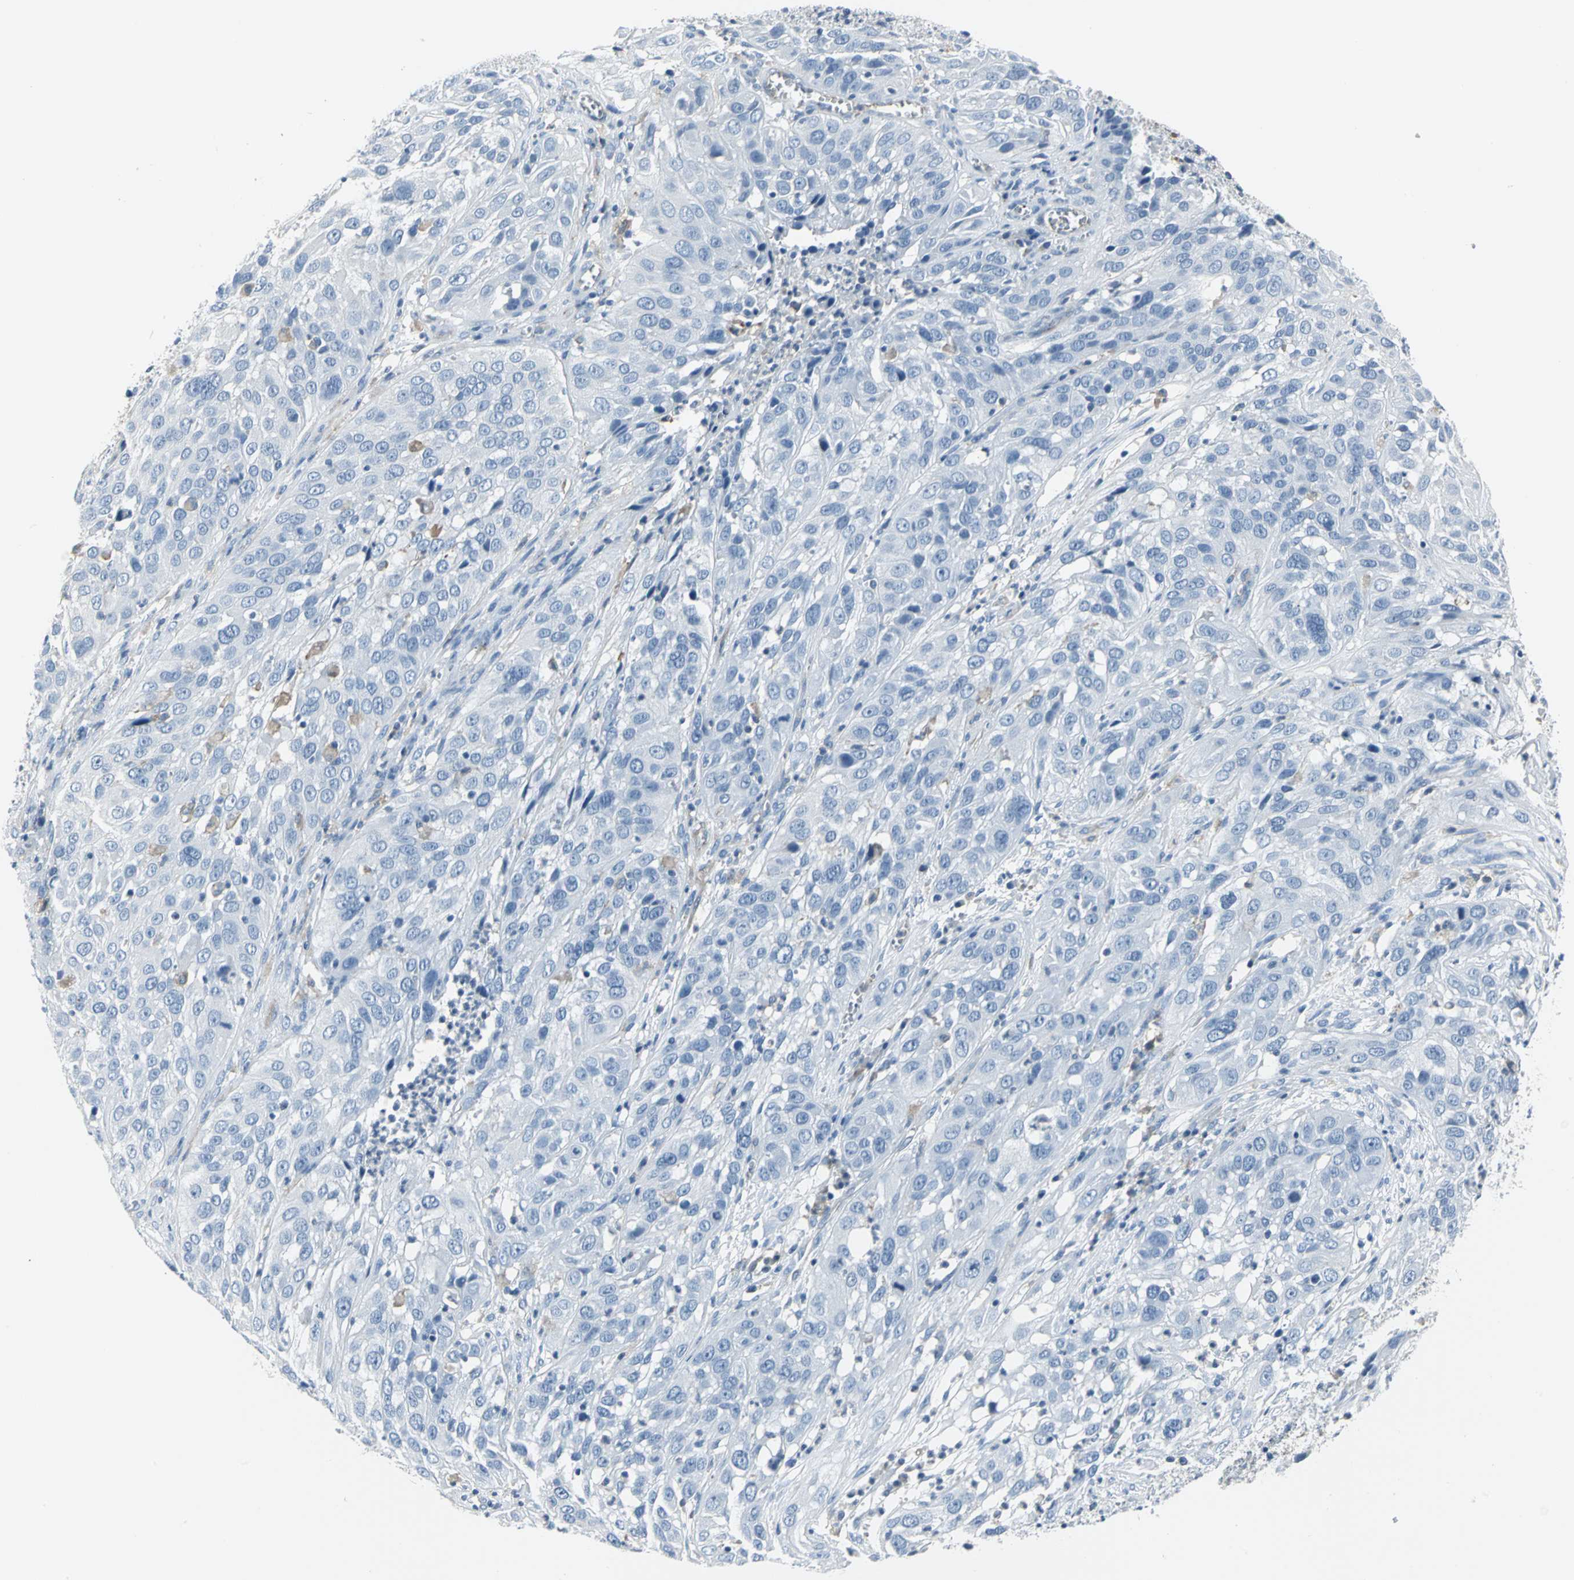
{"staining": {"intensity": "negative", "quantity": "none", "location": "none"}, "tissue": "cervical cancer", "cell_type": "Tumor cells", "image_type": "cancer", "snomed": [{"axis": "morphology", "description": "Squamous cell carcinoma, NOS"}, {"axis": "topography", "description": "Cervix"}], "caption": "Human cervical cancer (squamous cell carcinoma) stained for a protein using IHC demonstrates no staining in tumor cells.", "gene": "IQGAP2", "patient": {"sex": "female", "age": 32}}